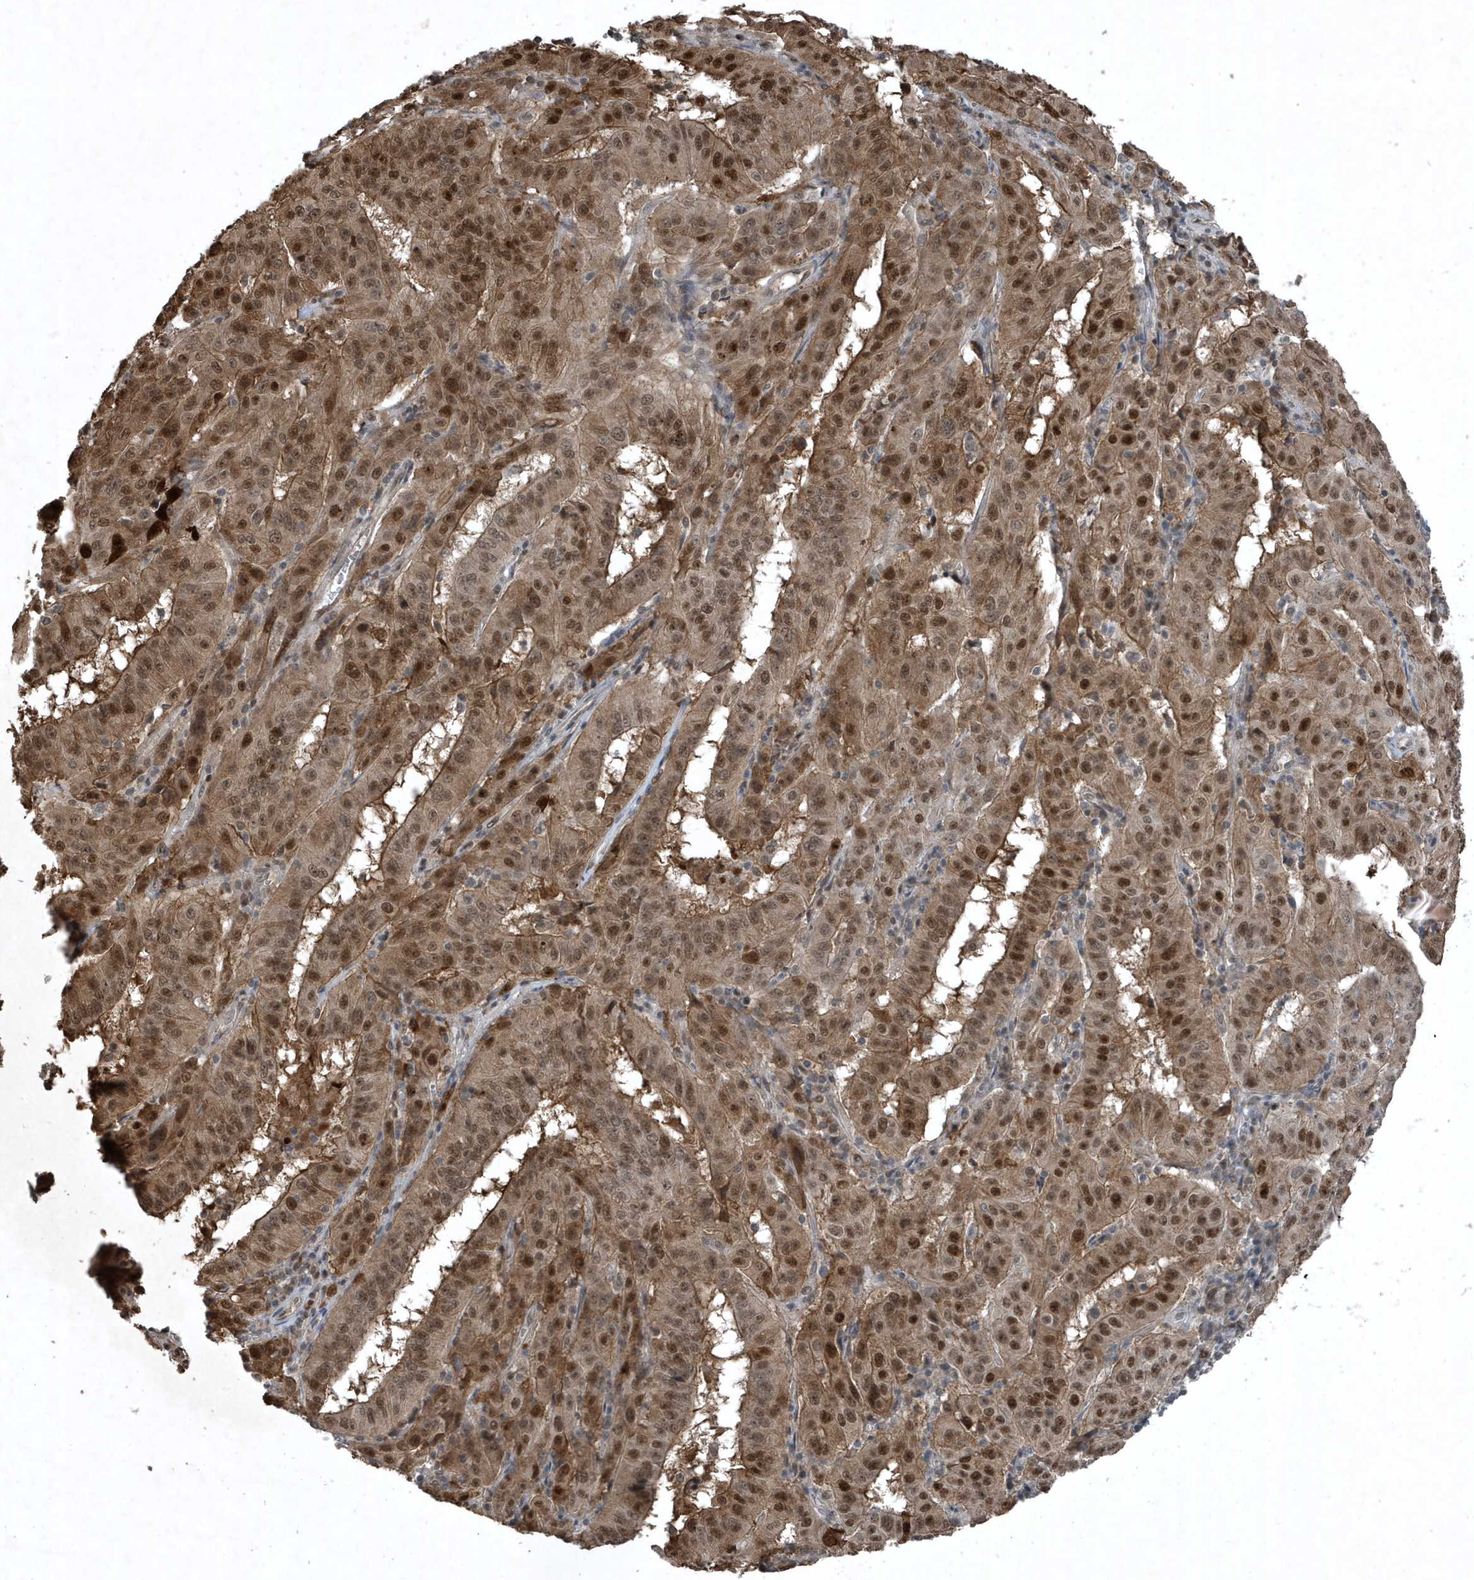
{"staining": {"intensity": "moderate", "quantity": ">75%", "location": "cytoplasmic/membranous,nuclear"}, "tissue": "pancreatic cancer", "cell_type": "Tumor cells", "image_type": "cancer", "snomed": [{"axis": "morphology", "description": "Adenocarcinoma, NOS"}, {"axis": "topography", "description": "Pancreas"}], "caption": "Immunohistochemical staining of human pancreatic cancer (adenocarcinoma) demonstrates medium levels of moderate cytoplasmic/membranous and nuclear expression in approximately >75% of tumor cells. (IHC, brightfield microscopy, high magnification).", "gene": "HSPA1A", "patient": {"sex": "male", "age": 63}}